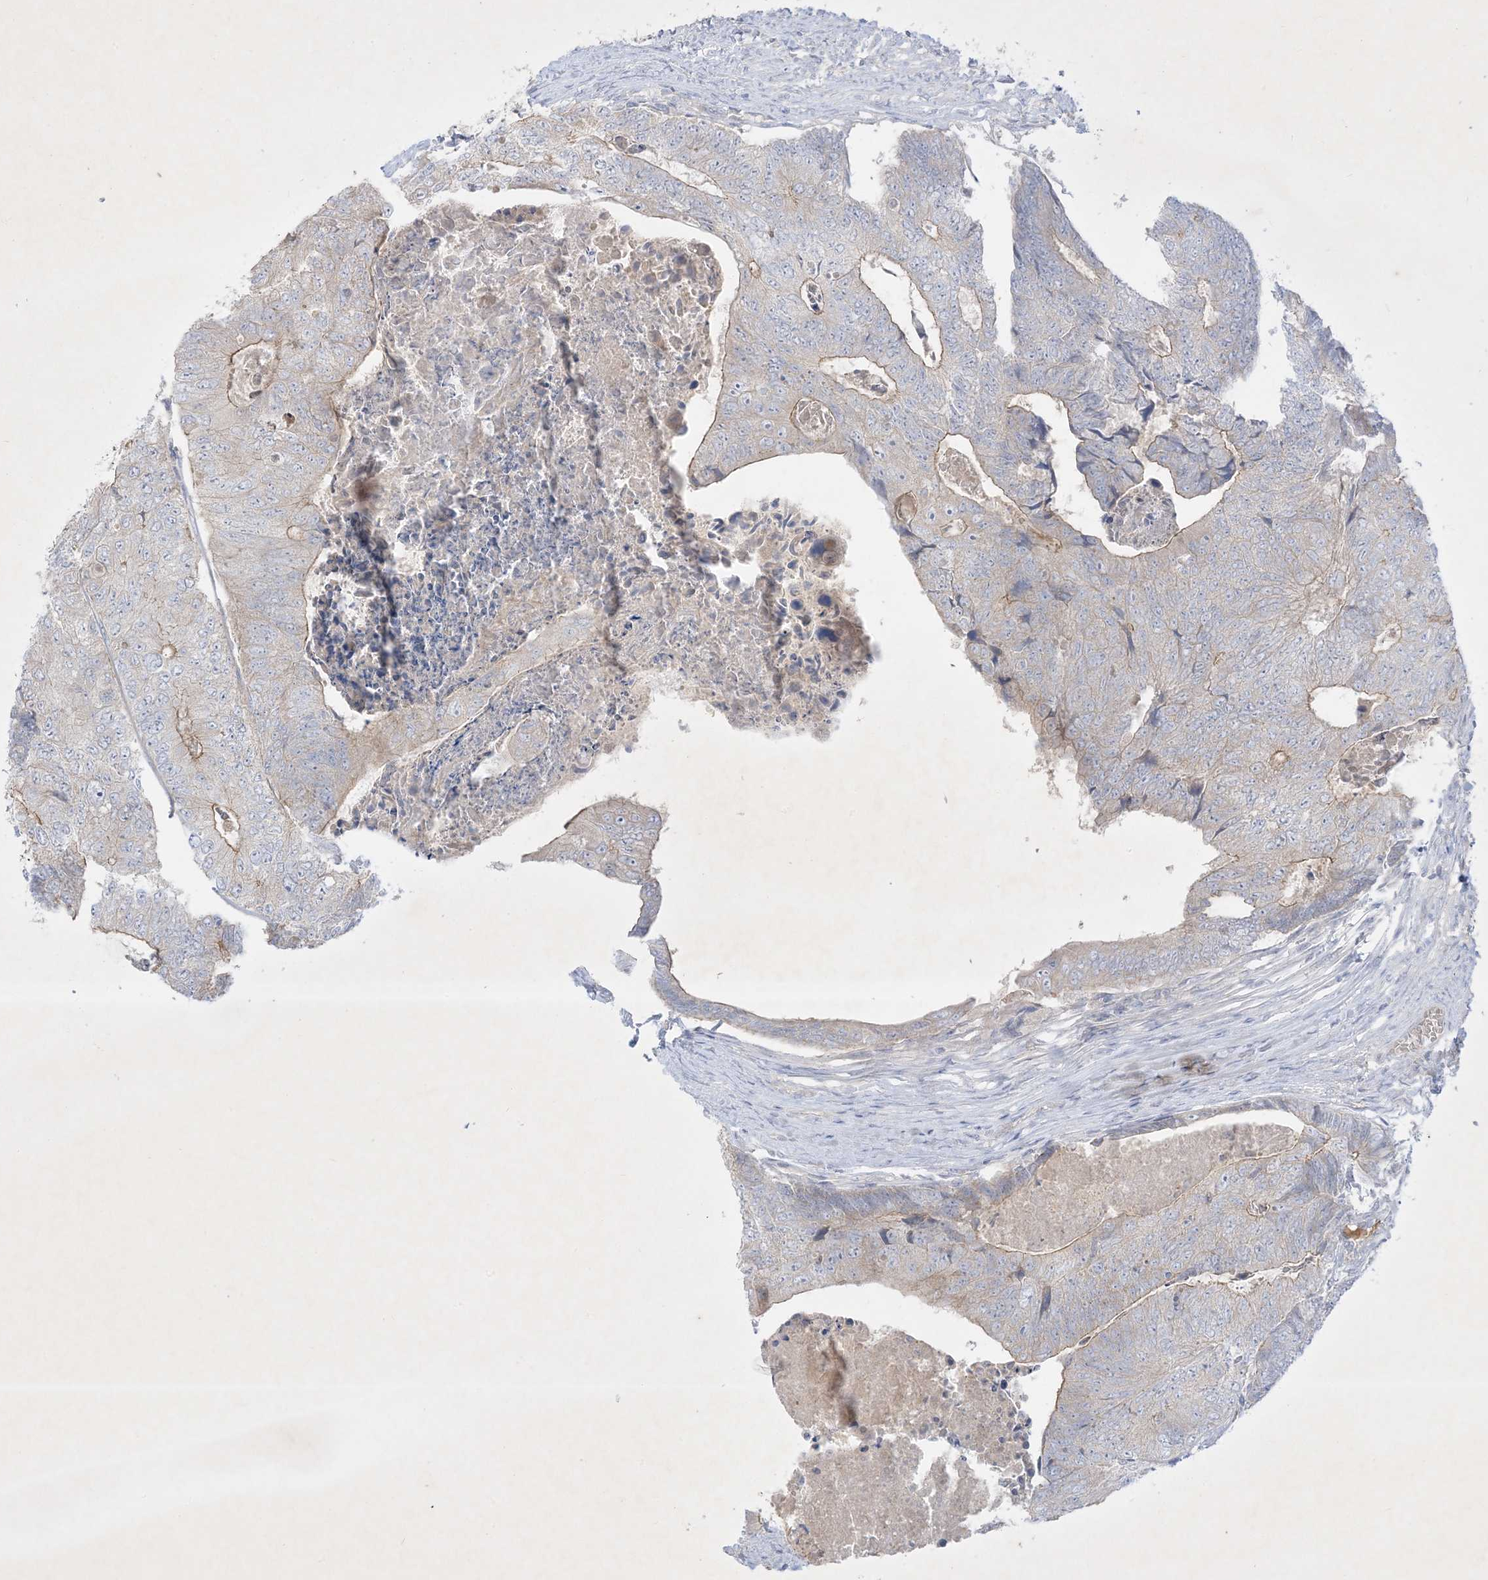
{"staining": {"intensity": "weak", "quantity": "25%-75%", "location": "cytoplasmic/membranous"}, "tissue": "colorectal cancer", "cell_type": "Tumor cells", "image_type": "cancer", "snomed": [{"axis": "morphology", "description": "Adenocarcinoma, NOS"}, {"axis": "topography", "description": "Colon"}], "caption": "Colorectal adenocarcinoma tissue exhibits weak cytoplasmic/membranous positivity in about 25%-75% of tumor cells, visualized by immunohistochemistry. The protein is stained brown, and the nuclei are stained in blue (DAB (3,3'-diaminobenzidine) IHC with brightfield microscopy, high magnification).", "gene": "PLEKHA3", "patient": {"sex": "female", "age": 67}}